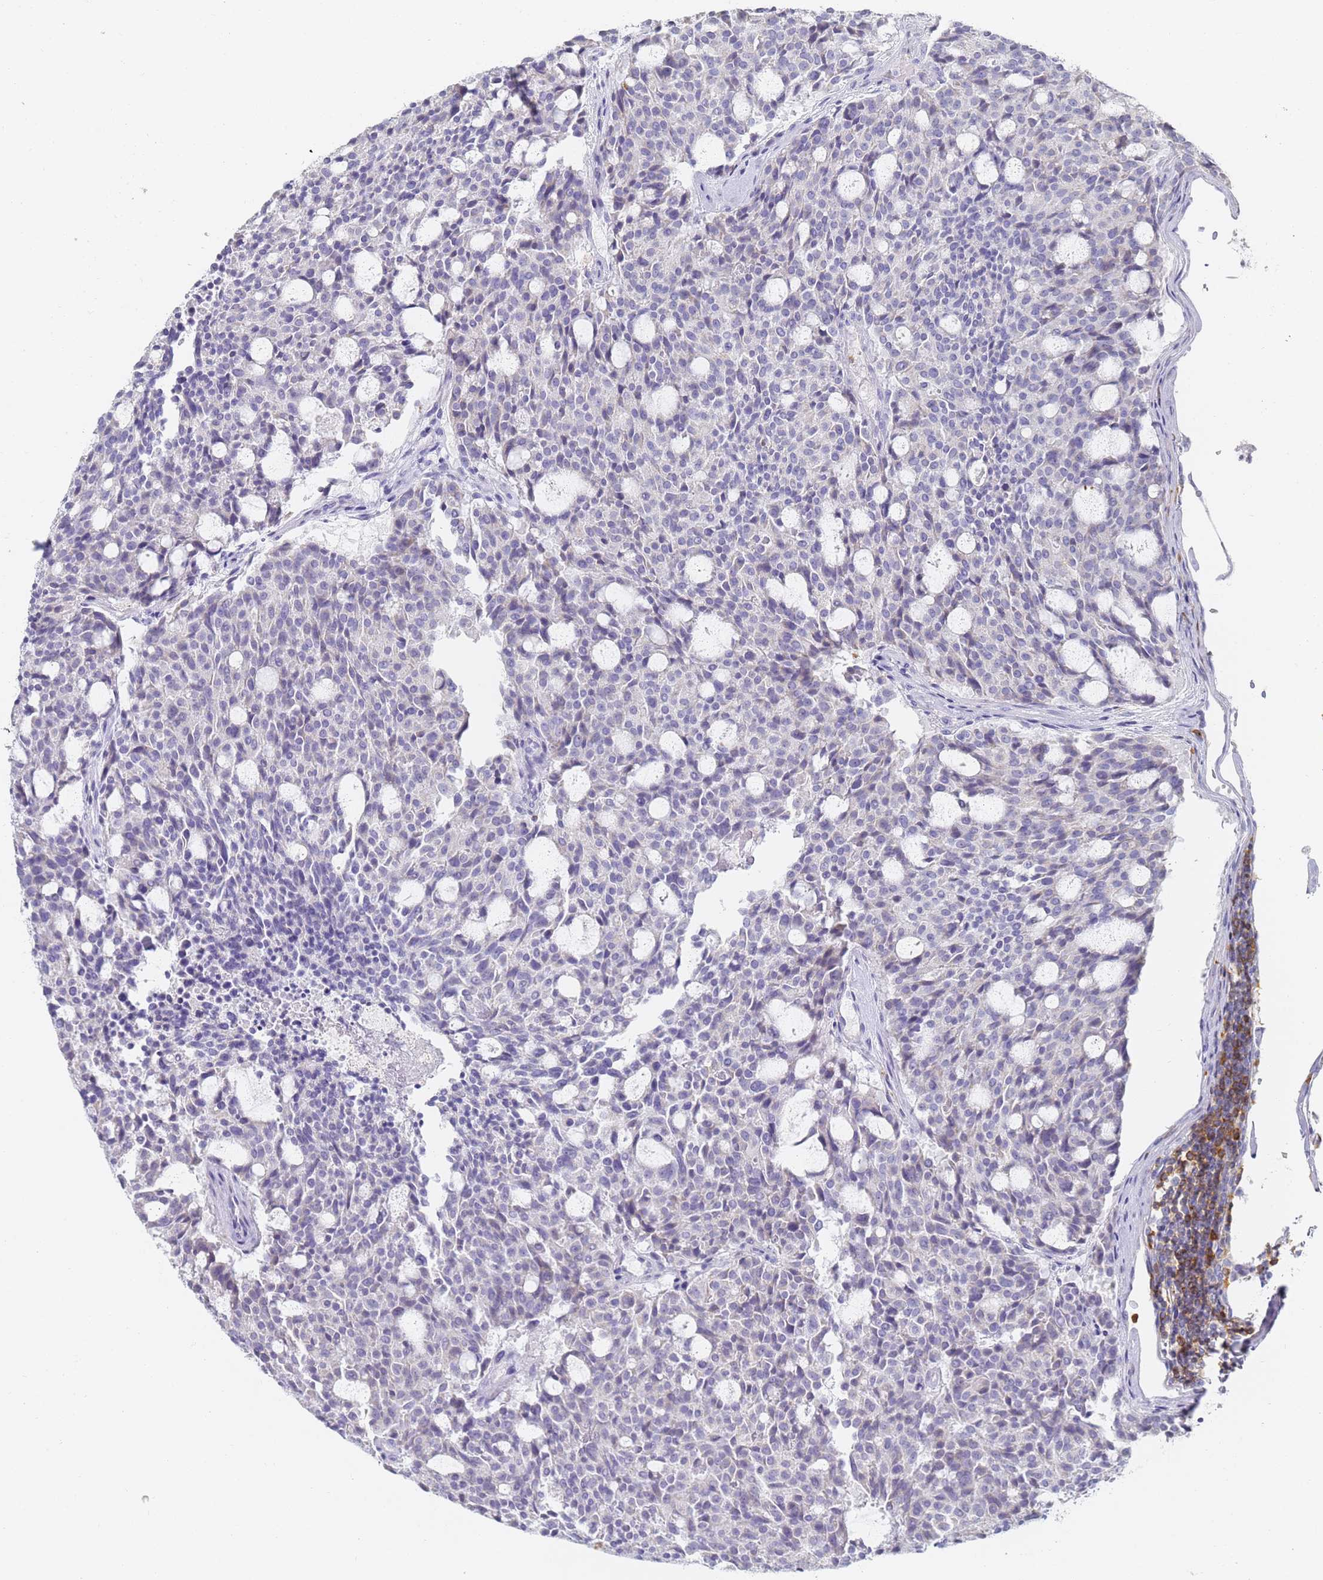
{"staining": {"intensity": "negative", "quantity": "none", "location": "none"}, "tissue": "carcinoid", "cell_type": "Tumor cells", "image_type": "cancer", "snomed": [{"axis": "morphology", "description": "Carcinoid, malignant, NOS"}, {"axis": "topography", "description": "Pancreas"}], "caption": "Tumor cells show no significant protein staining in malignant carcinoid.", "gene": "BIN2", "patient": {"sex": "female", "age": 54}}